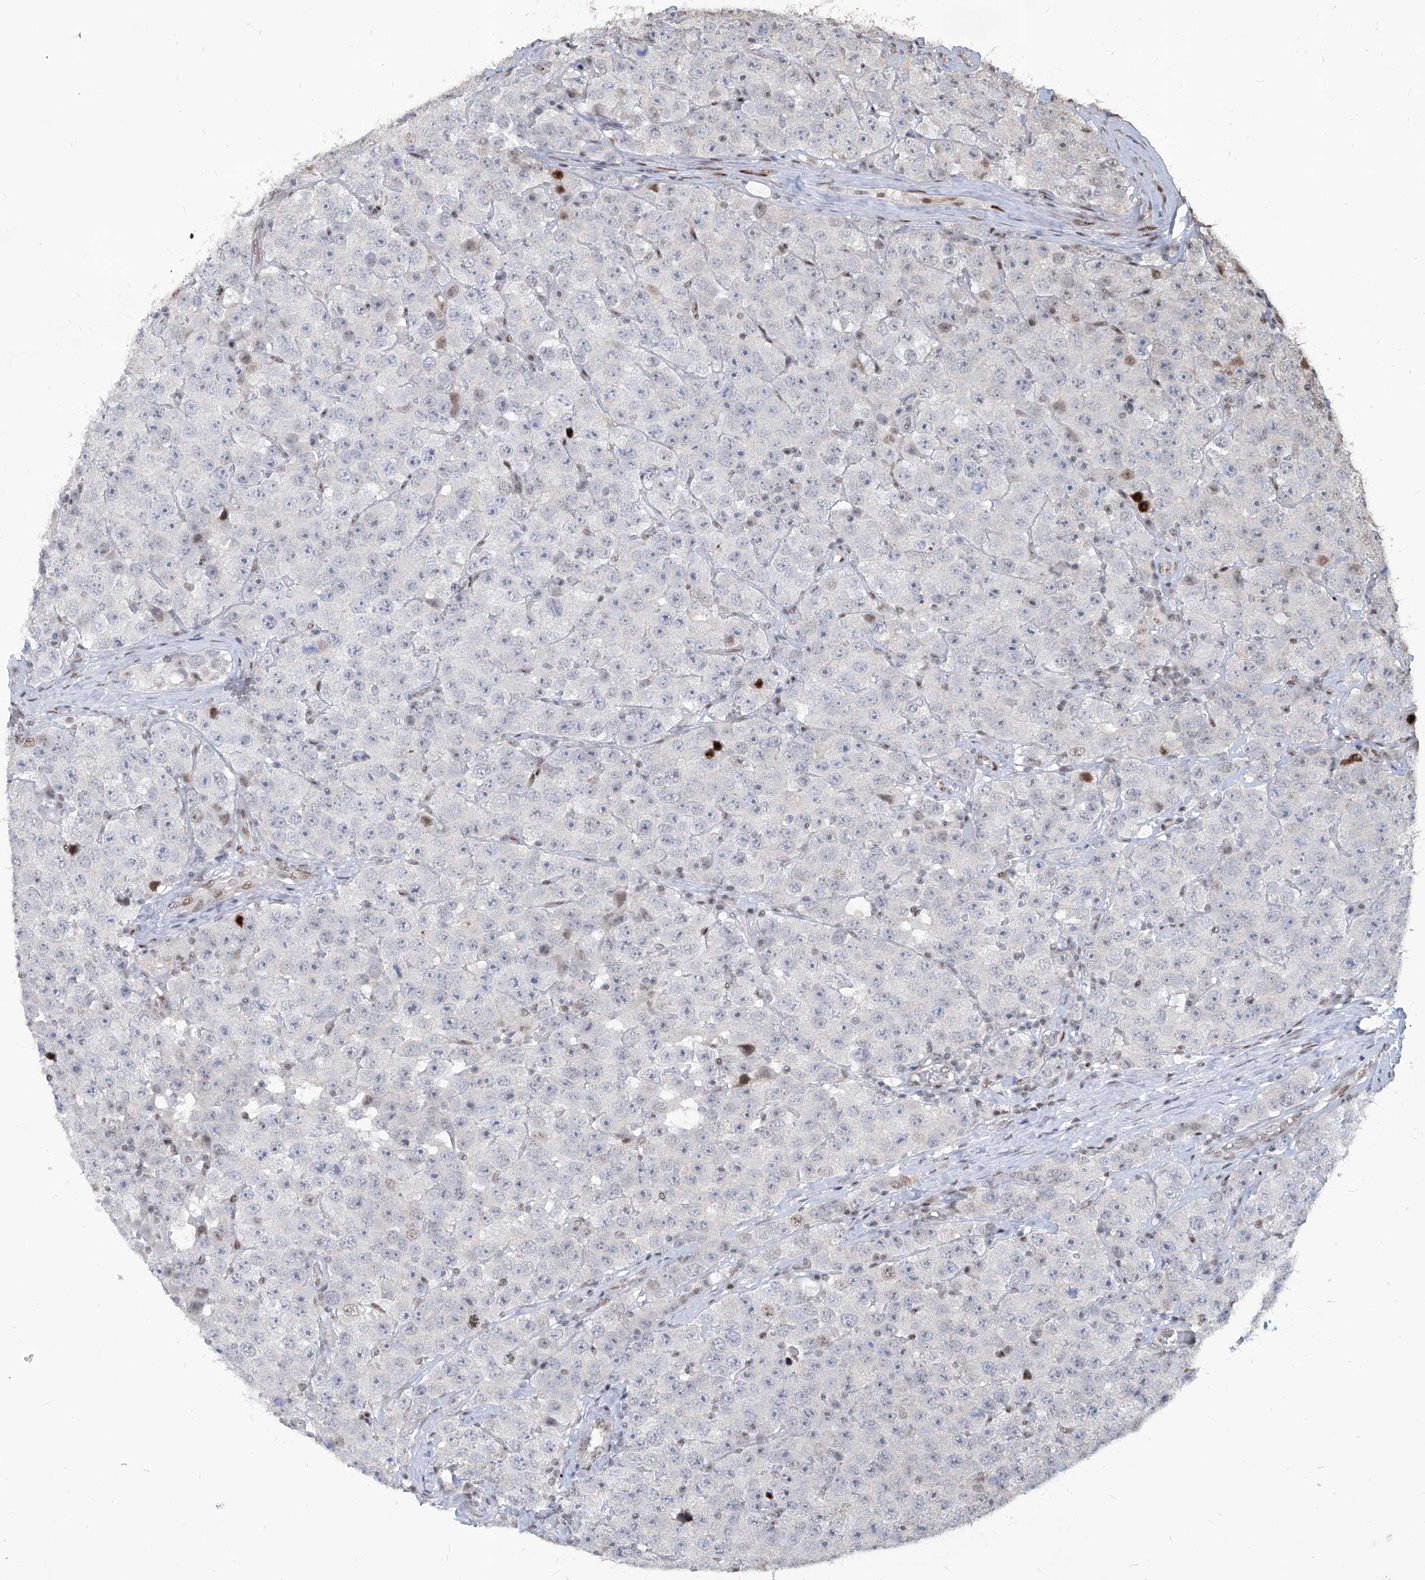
{"staining": {"intensity": "weak", "quantity": "<25%", "location": "nuclear"}, "tissue": "testis cancer", "cell_type": "Tumor cells", "image_type": "cancer", "snomed": [{"axis": "morphology", "description": "Seminoma, NOS"}, {"axis": "topography", "description": "Testis"}], "caption": "There is no significant expression in tumor cells of seminoma (testis). (Immunohistochemistry, brightfield microscopy, high magnification).", "gene": "IRF2", "patient": {"sex": "male", "age": 28}}